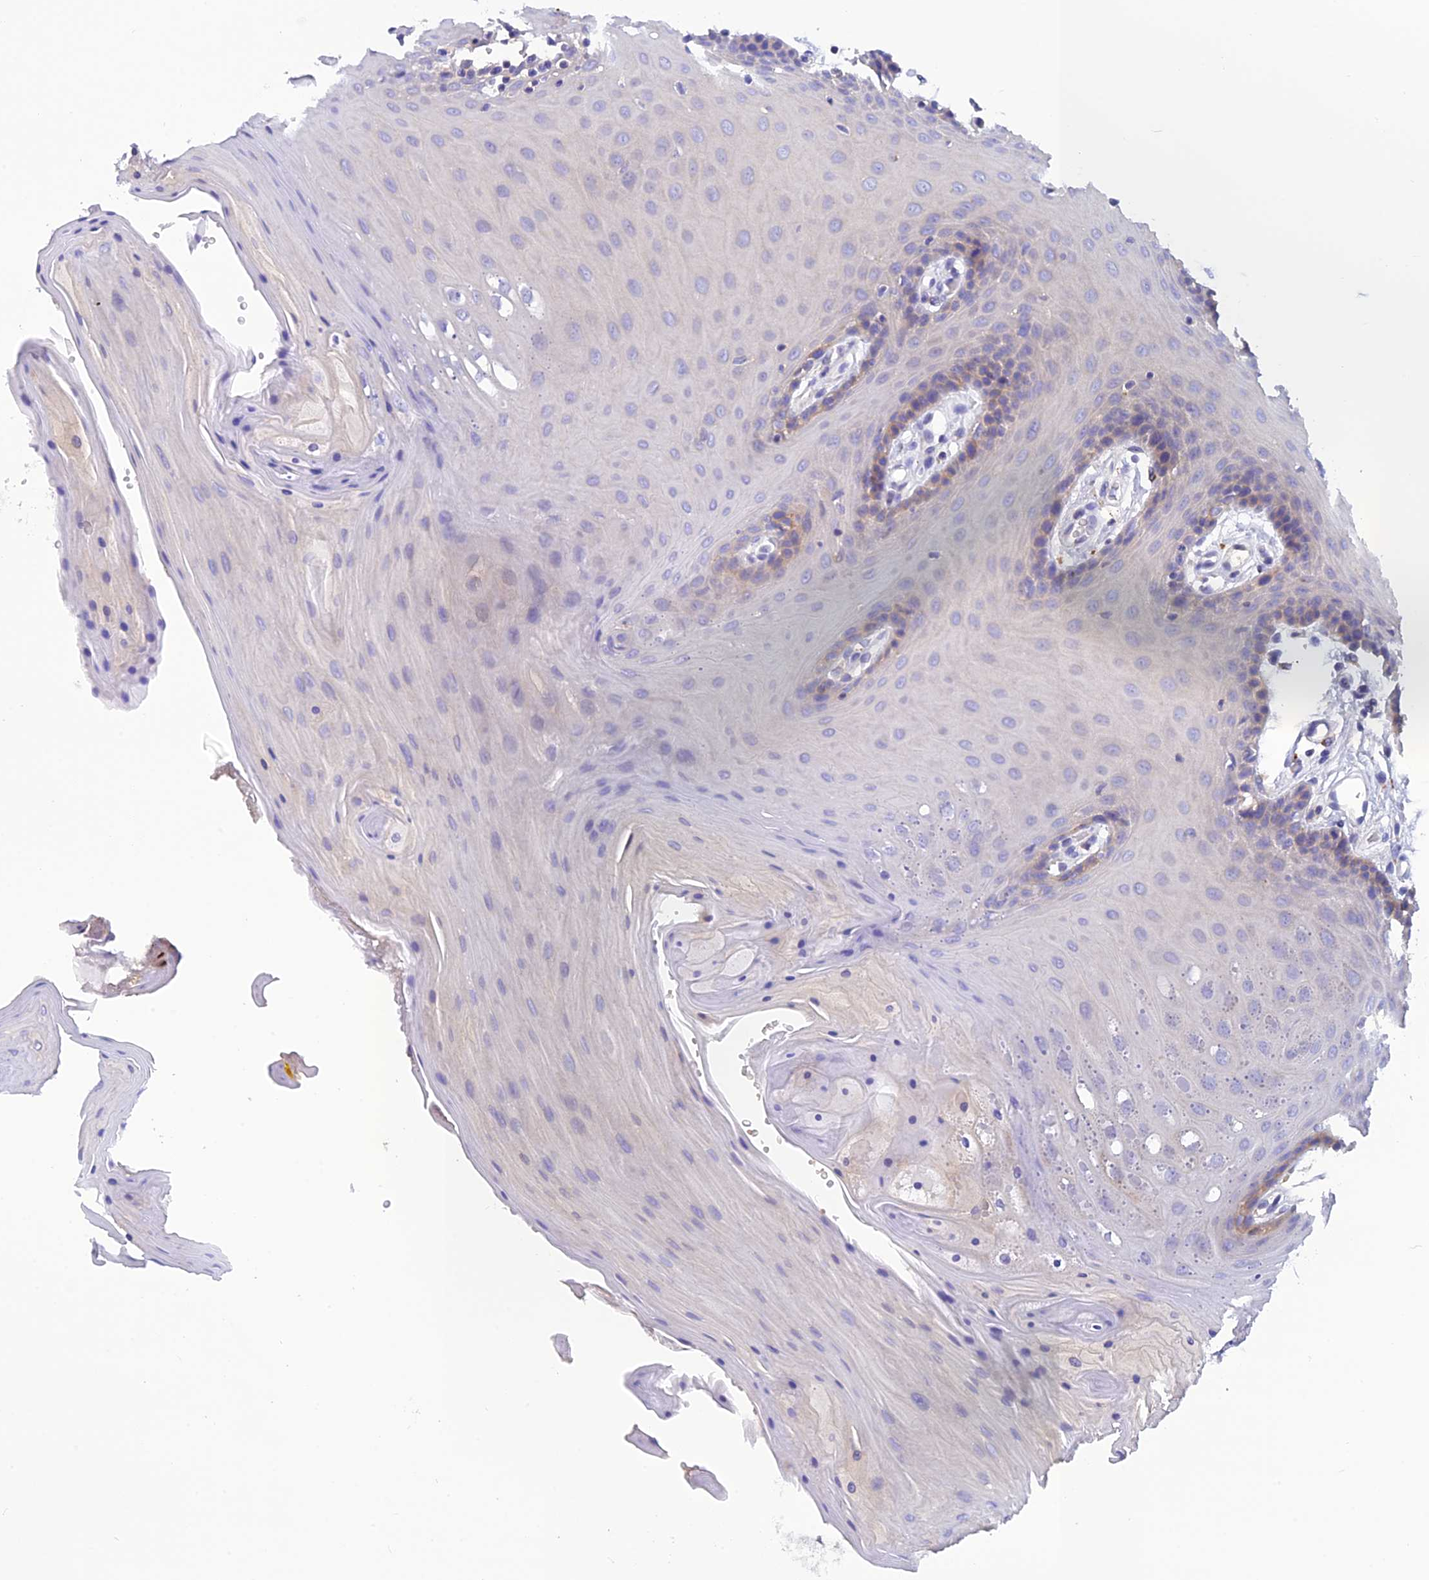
{"staining": {"intensity": "weak", "quantity": "<25%", "location": "cytoplasmic/membranous"}, "tissue": "oral mucosa", "cell_type": "Squamous epithelial cells", "image_type": "normal", "snomed": [{"axis": "morphology", "description": "Normal tissue, NOS"}, {"axis": "morphology", "description": "Squamous cell carcinoma, NOS"}, {"axis": "topography", "description": "Skeletal muscle"}, {"axis": "topography", "description": "Oral tissue"}, {"axis": "topography", "description": "Salivary gland"}, {"axis": "topography", "description": "Head-Neck"}], "caption": "DAB immunohistochemical staining of unremarkable oral mucosa displays no significant expression in squamous epithelial cells.", "gene": "PZP", "patient": {"sex": "male", "age": 54}}